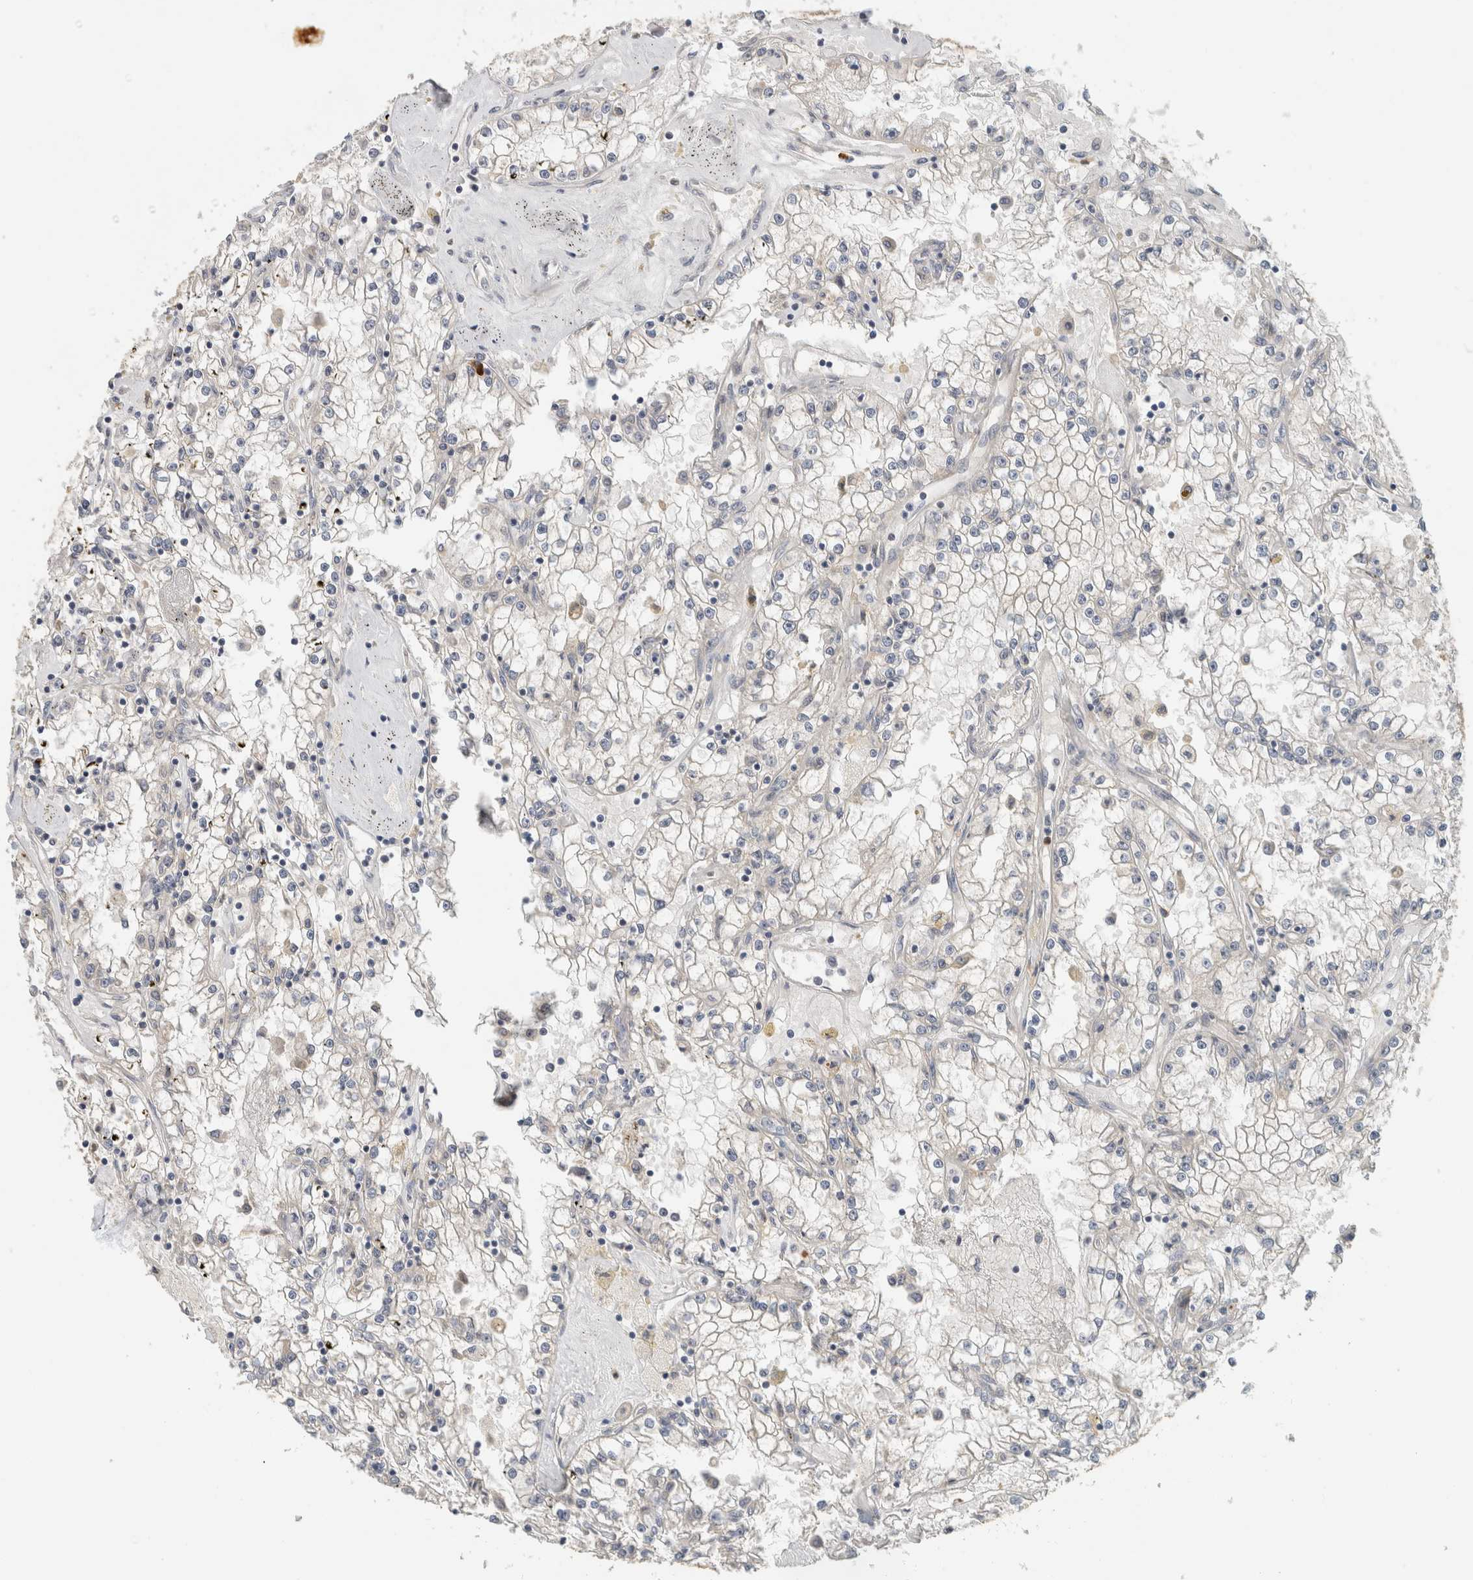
{"staining": {"intensity": "negative", "quantity": "none", "location": "none"}, "tissue": "renal cancer", "cell_type": "Tumor cells", "image_type": "cancer", "snomed": [{"axis": "morphology", "description": "Adenocarcinoma, NOS"}, {"axis": "topography", "description": "Kidney"}], "caption": "Tumor cells are negative for protein expression in human renal adenocarcinoma.", "gene": "PUM1", "patient": {"sex": "male", "age": 56}}